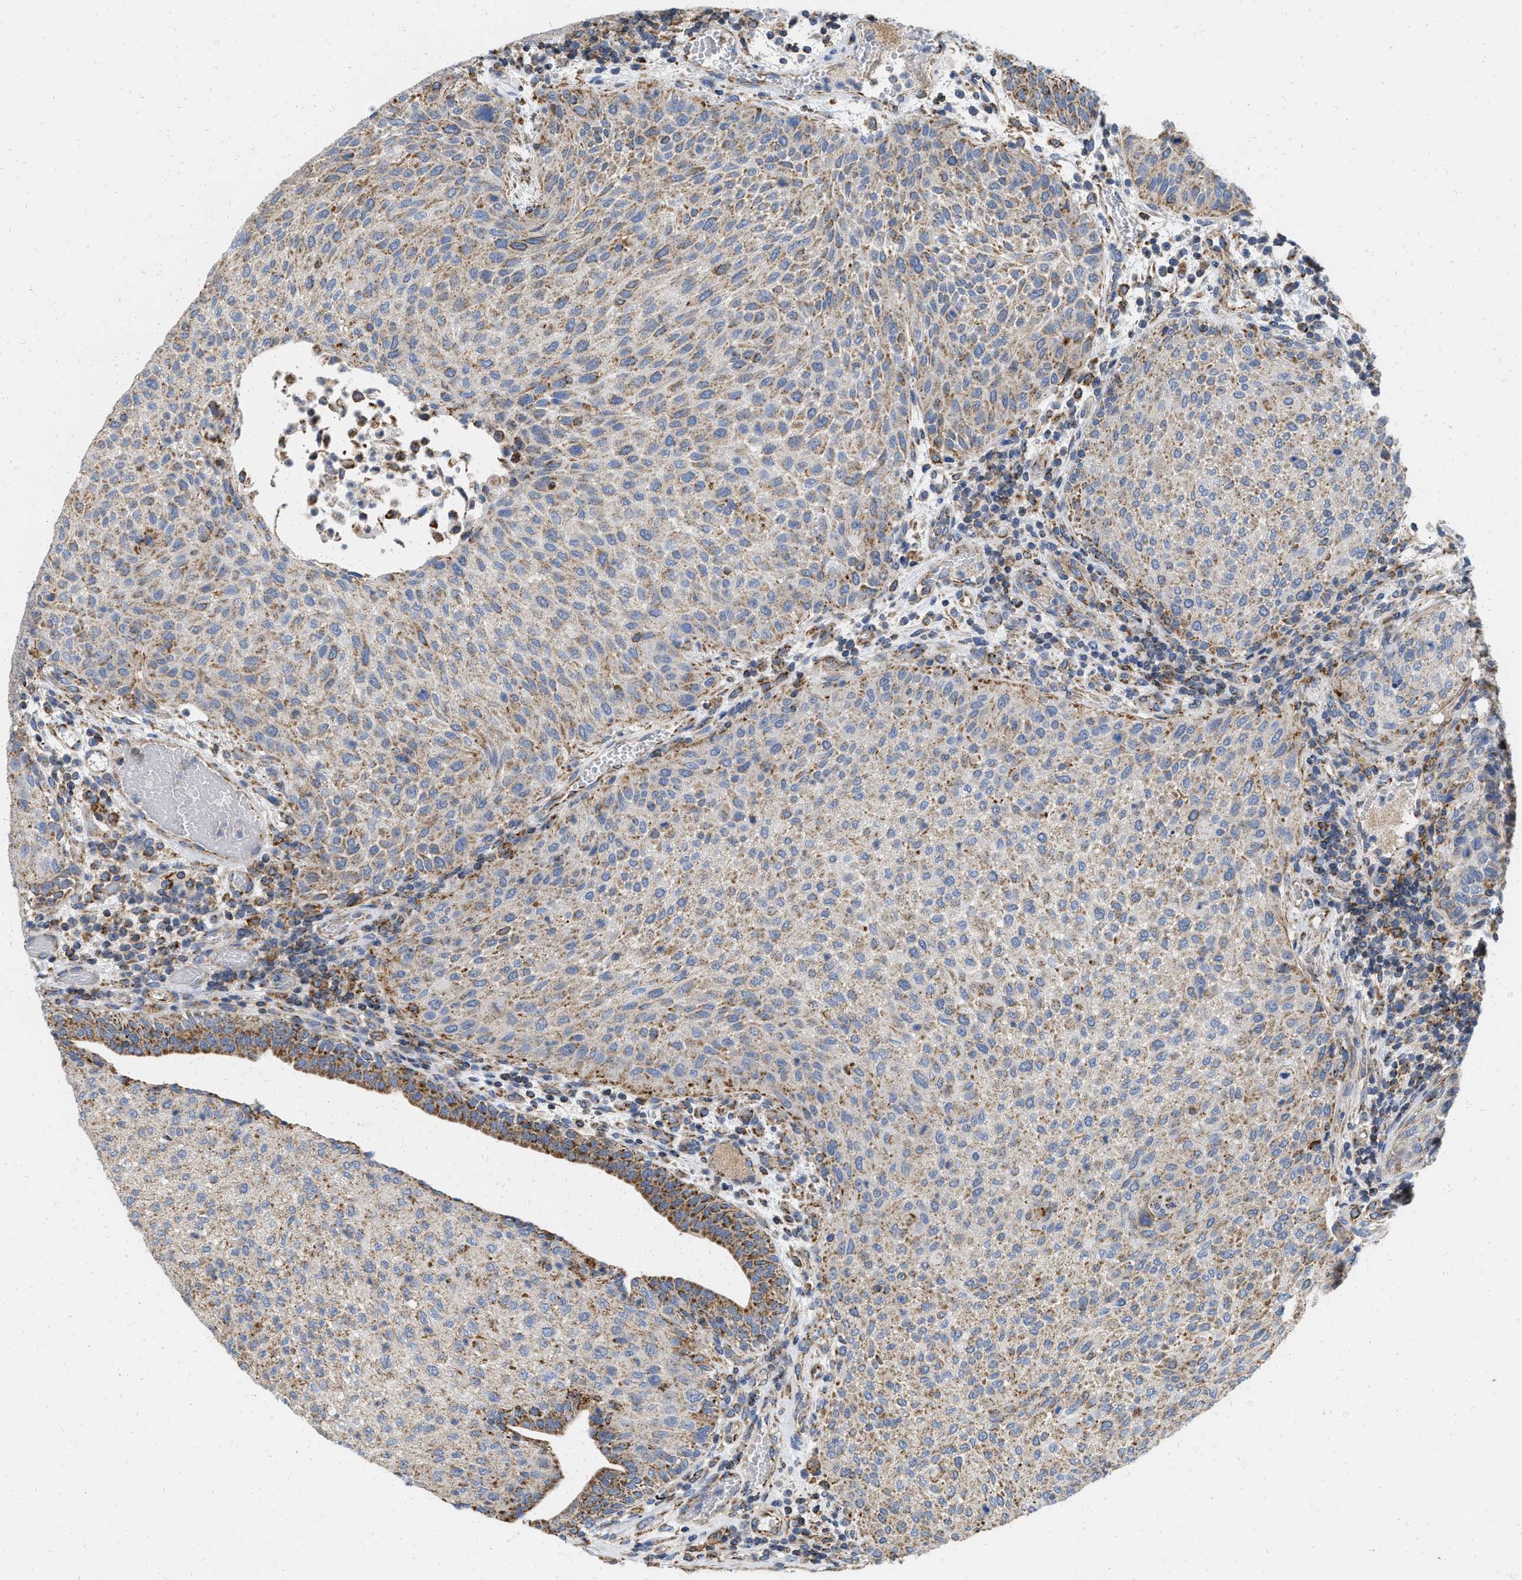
{"staining": {"intensity": "moderate", "quantity": ">75%", "location": "cytoplasmic/membranous"}, "tissue": "urothelial cancer", "cell_type": "Tumor cells", "image_type": "cancer", "snomed": [{"axis": "morphology", "description": "Urothelial carcinoma, Low grade"}, {"axis": "morphology", "description": "Urothelial carcinoma, High grade"}, {"axis": "topography", "description": "Urinary bladder"}], "caption": "IHC staining of urothelial carcinoma (low-grade), which demonstrates medium levels of moderate cytoplasmic/membranous staining in approximately >75% of tumor cells indicating moderate cytoplasmic/membranous protein positivity. The staining was performed using DAB (brown) for protein detection and nuclei were counterstained in hematoxylin (blue).", "gene": "GRB10", "patient": {"sex": "male", "age": 35}}